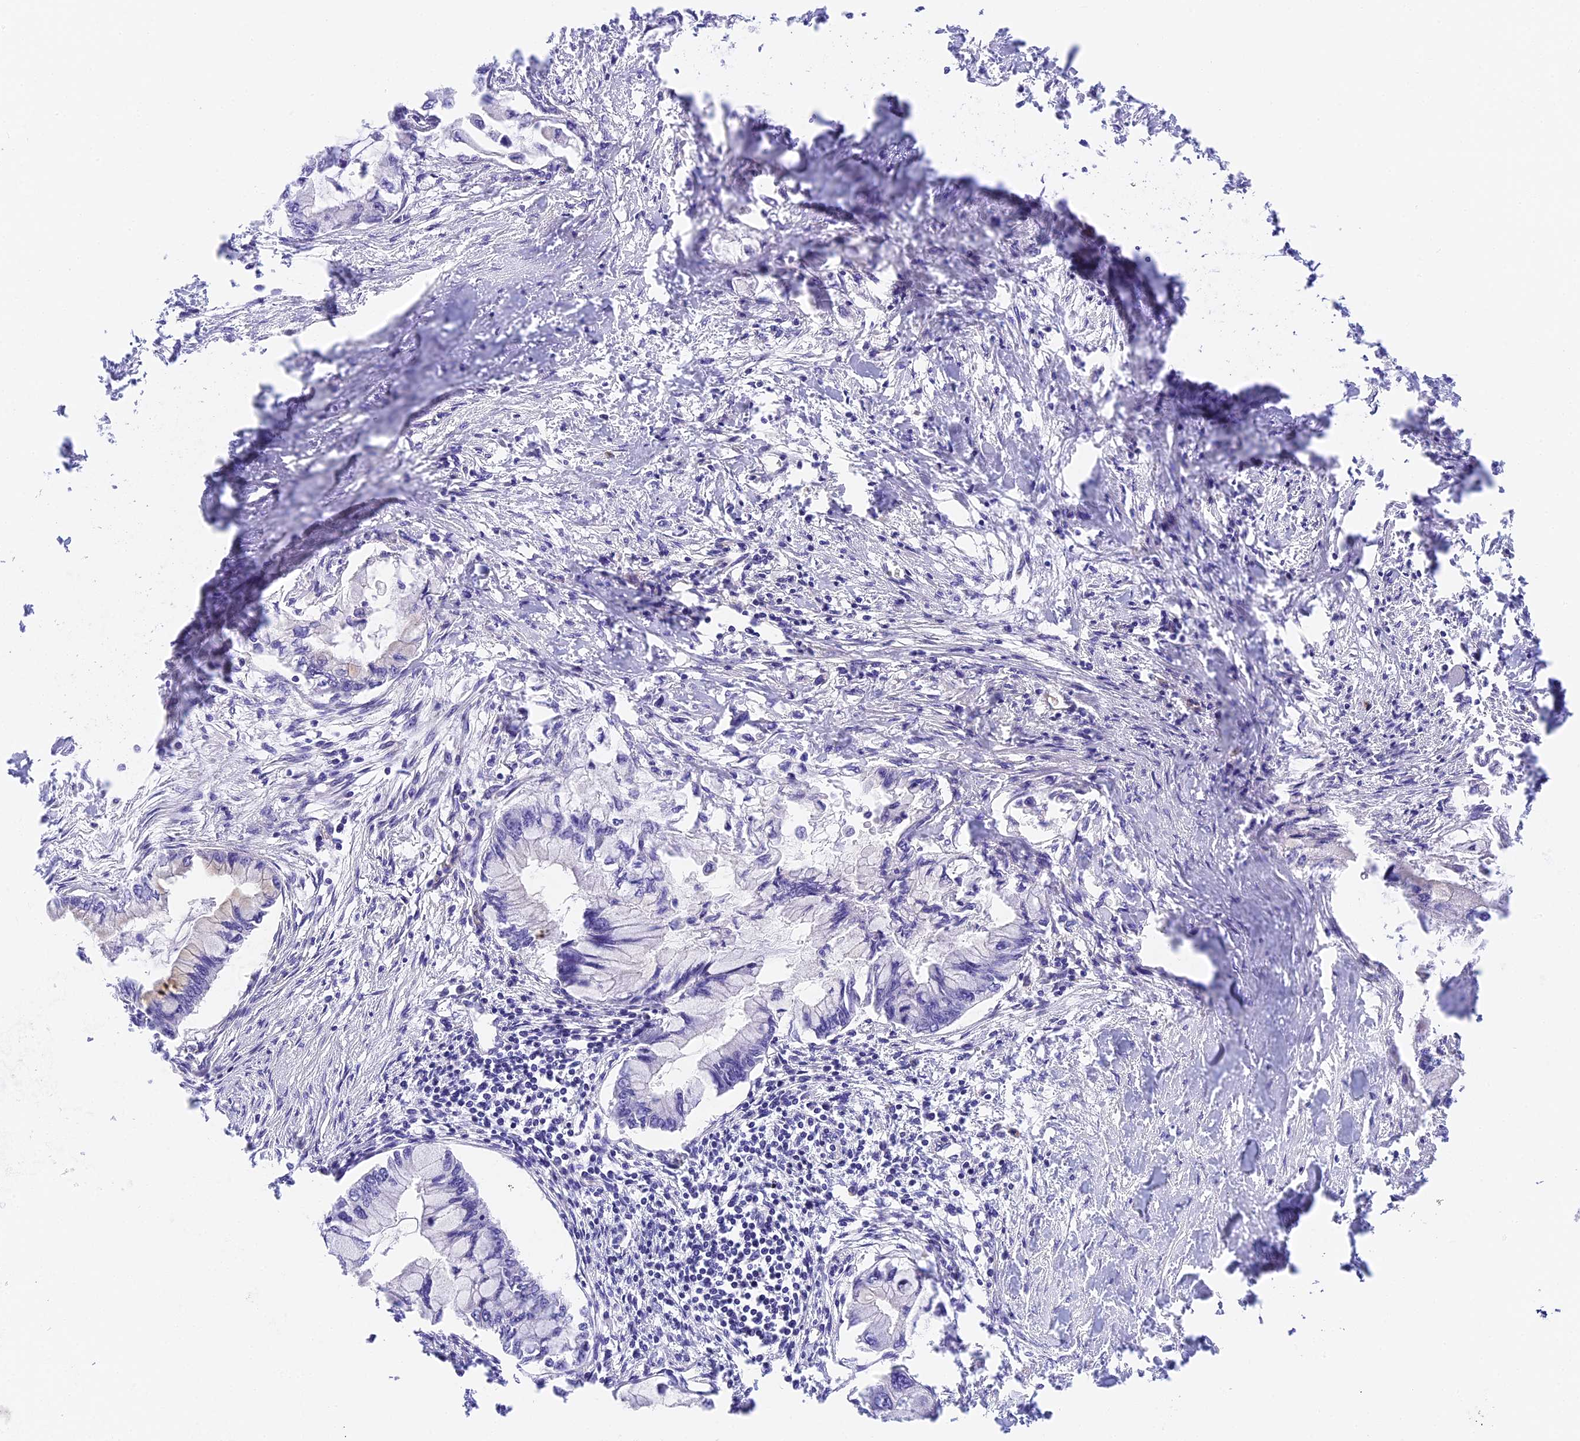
{"staining": {"intensity": "negative", "quantity": "none", "location": "none"}, "tissue": "pancreatic cancer", "cell_type": "Tumor cells", "image_type": "cancer", "snomed": [{"axis": "morphology", "description": "Adenocarcinoma, NOS"}, {"axis": "topography", "description": "Pancreas"}], "caption": "The micrograph reveals no staining of tumor cells in pancreatic cancer.", "gene": "HOMER3", "patient": {"sex": "male", "age": 48}}